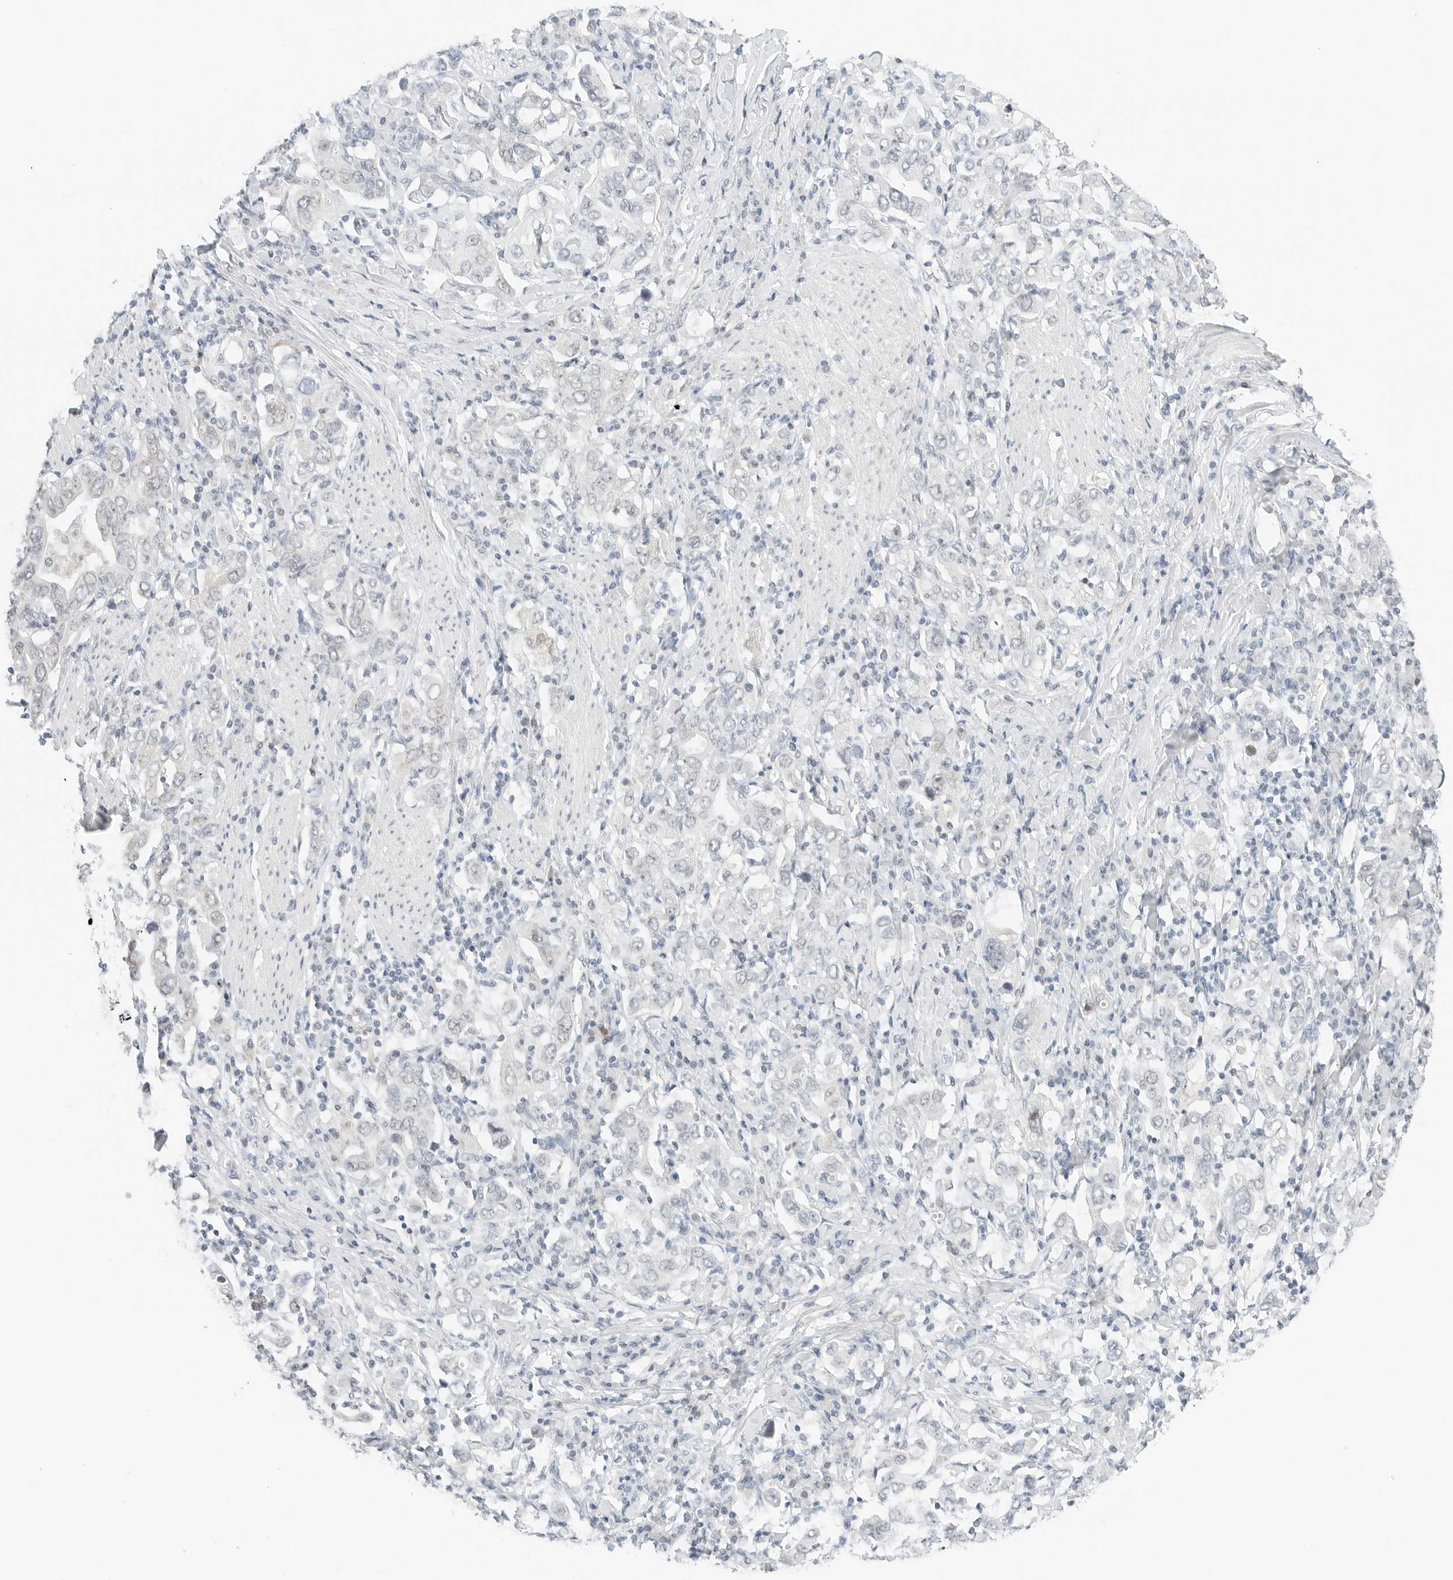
{"staining": {"intensity": "negative", "quantity": "none", "location": "none"}, "tissue": "stomach cancer", "cell_type": "Tumor cells", "image_type": "cancer", "snomed": [{"axis": "morphology", "description": "Adenocarcinoma, NOS"}, {"axis": "topography", "description": "Stomach, upper"}], "caption": "This is a micrograph of IHC staining of stomach cancer, which shows no expression in tumor cells. (Stains: DAB (3,3'-diaminobenzidine) immunohistochemistry (IHC) with hematoxylin counter stain, Microscopy: brightfield microscopy at high magnification).", "gene": "CCSAP", "patient": {"sex": "male", "age": 62}}